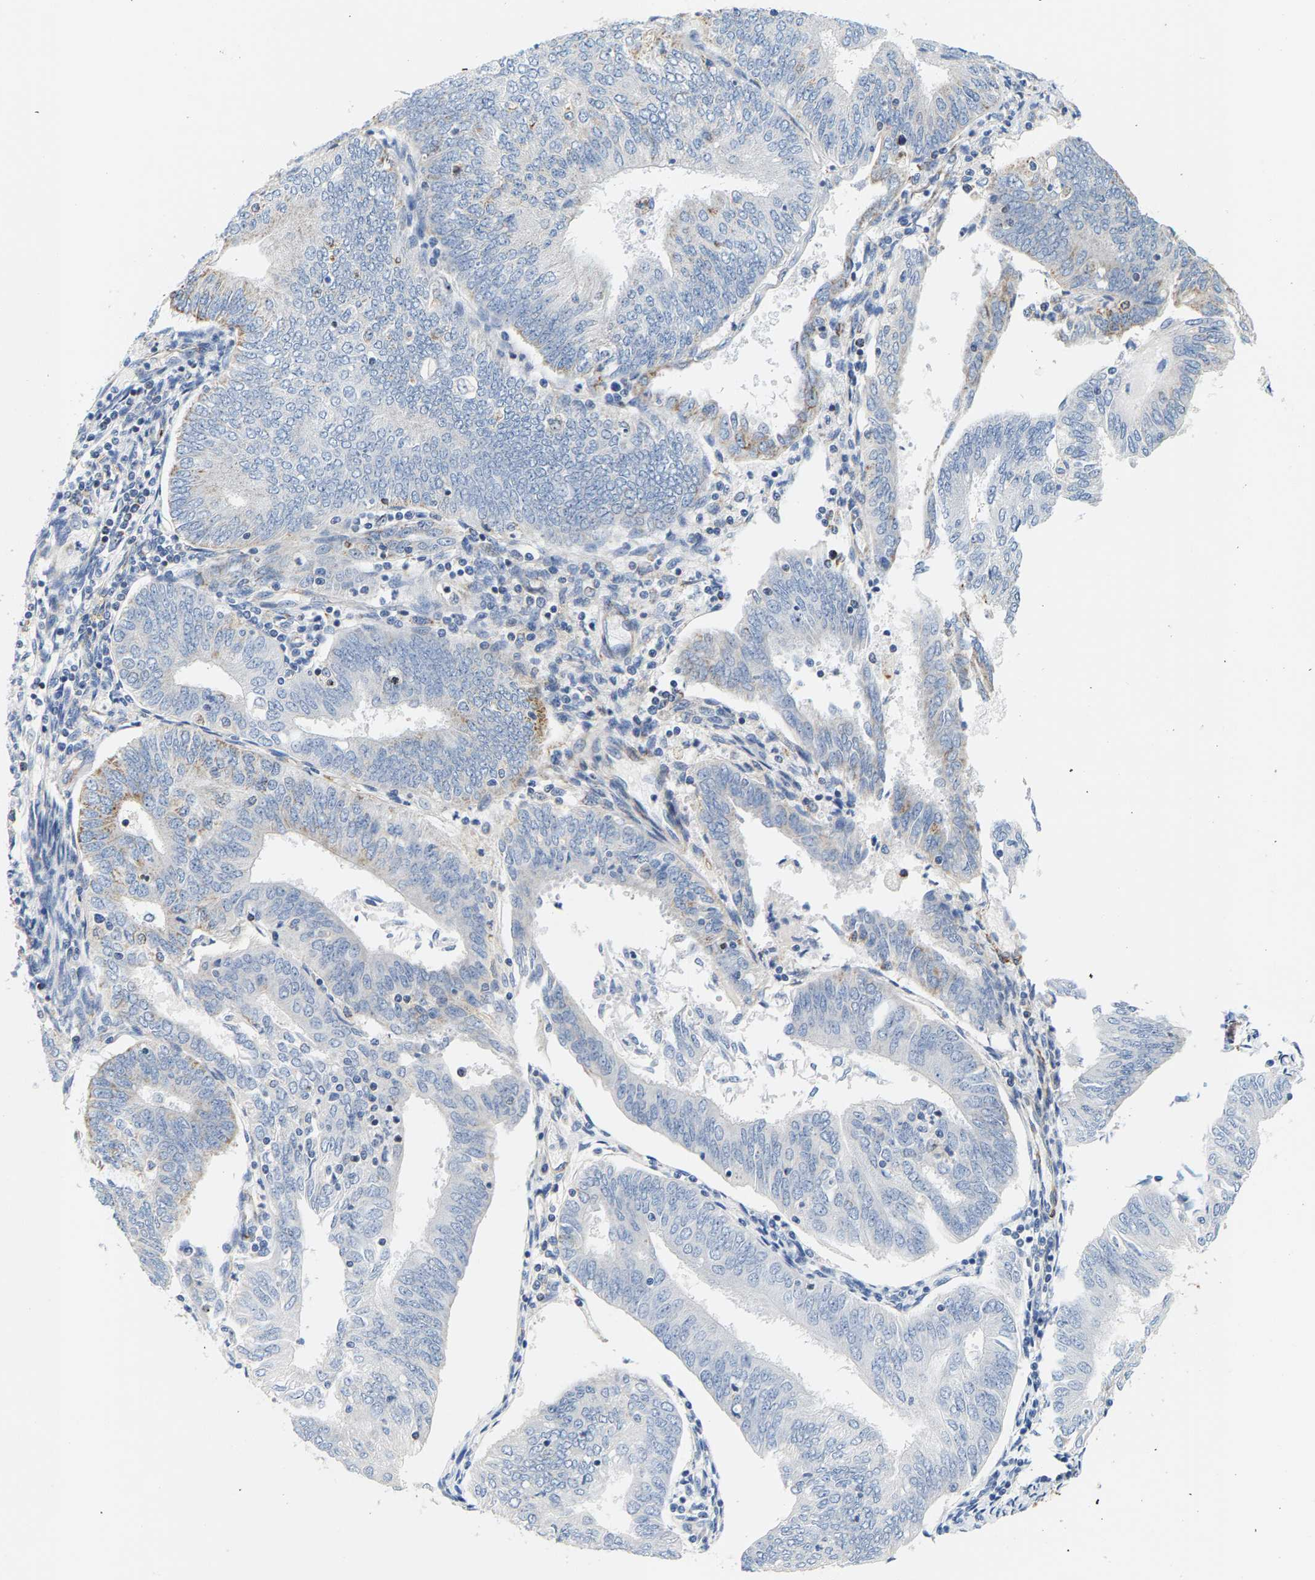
{"staining": {"intensity": "moderate", "quantity": "<25%", "location": "cytoplasmic/membranous"}, "tissue": "endometrial cancer", "cell_type": "Tumor cells", "image_type": "cancer", "snomed": [{"axis": "morphology", "description": "Adenocarcinoma, NOS"}, {"axis": "topography", "description": "Endometrium"}], "caption": "Immunohistochemical staining of endometrial cancer reveals low levels of moderate cytoplasmic/membranous protein positivity in approximately <25% of tumor cells.", "gene": "SHMT2", "patient": {"sex": "female", "age": 58}}